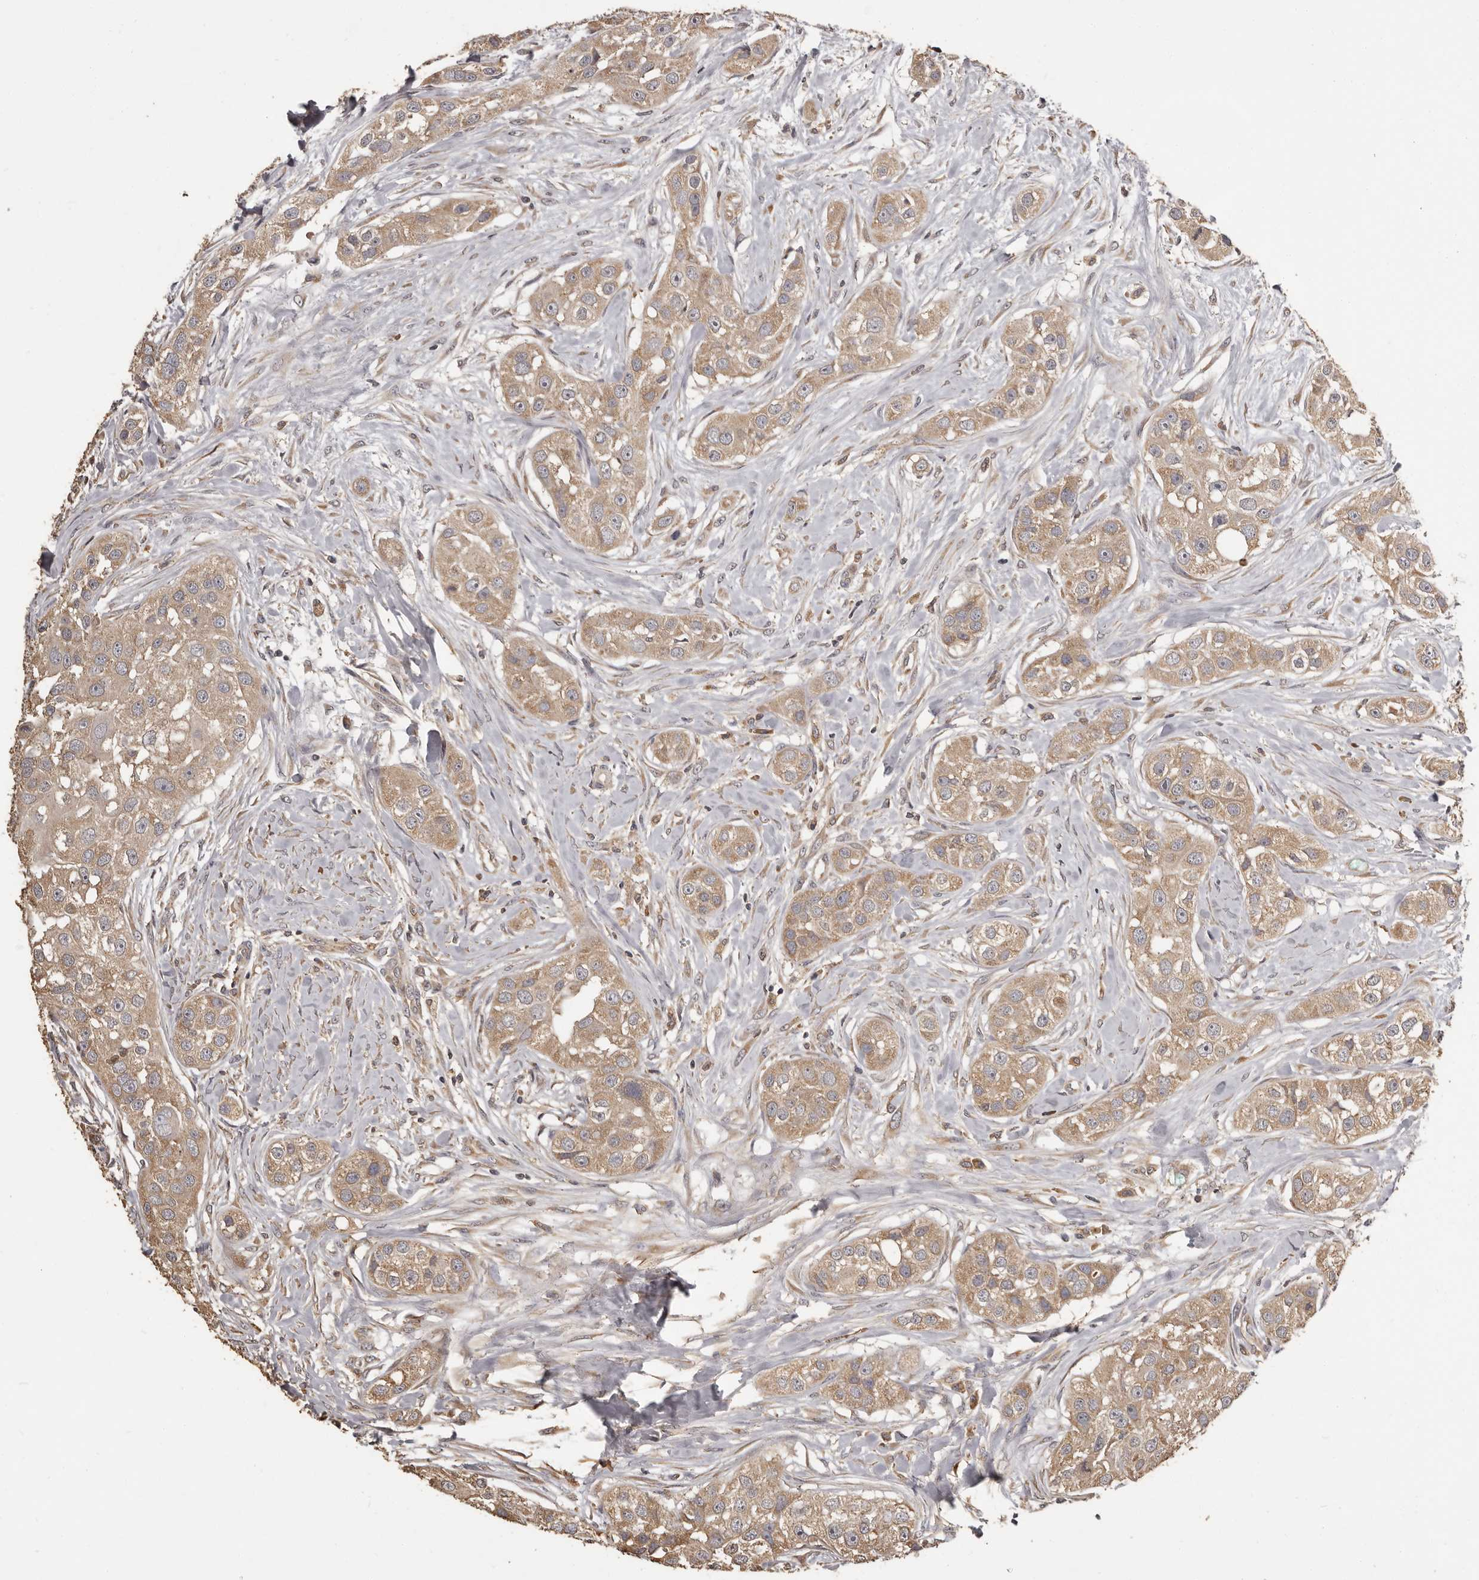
{"staining": {"intensity": "moderate", "quantity": ">75%", "location": "cytoplasmic/membranous"}, "tissue": "head and neck cancer", "cell_type": "Tumor cells", "image_type": "cancer", "snomed": [{"axis": "morphology", "description": "Normal tissue, NOS"}, {"axis": "morphology", "description": "Squamous cell carcinoma, NOS"}, {"axis": "topography", "description": "Skeletal muscle"}, {"axis": "topography", "description": "Head-Neck"}], "caption": "An IHC photomicrograph of neoplastic tissue is shown. Protein staining in brown highlights moderate cytoplasmic/membranous positivity in head and neck cancer (squamous cell carcinoma) within tumor cells.", "gene": "MGAT5", "patient": {"sex": "male", "age": 51}}